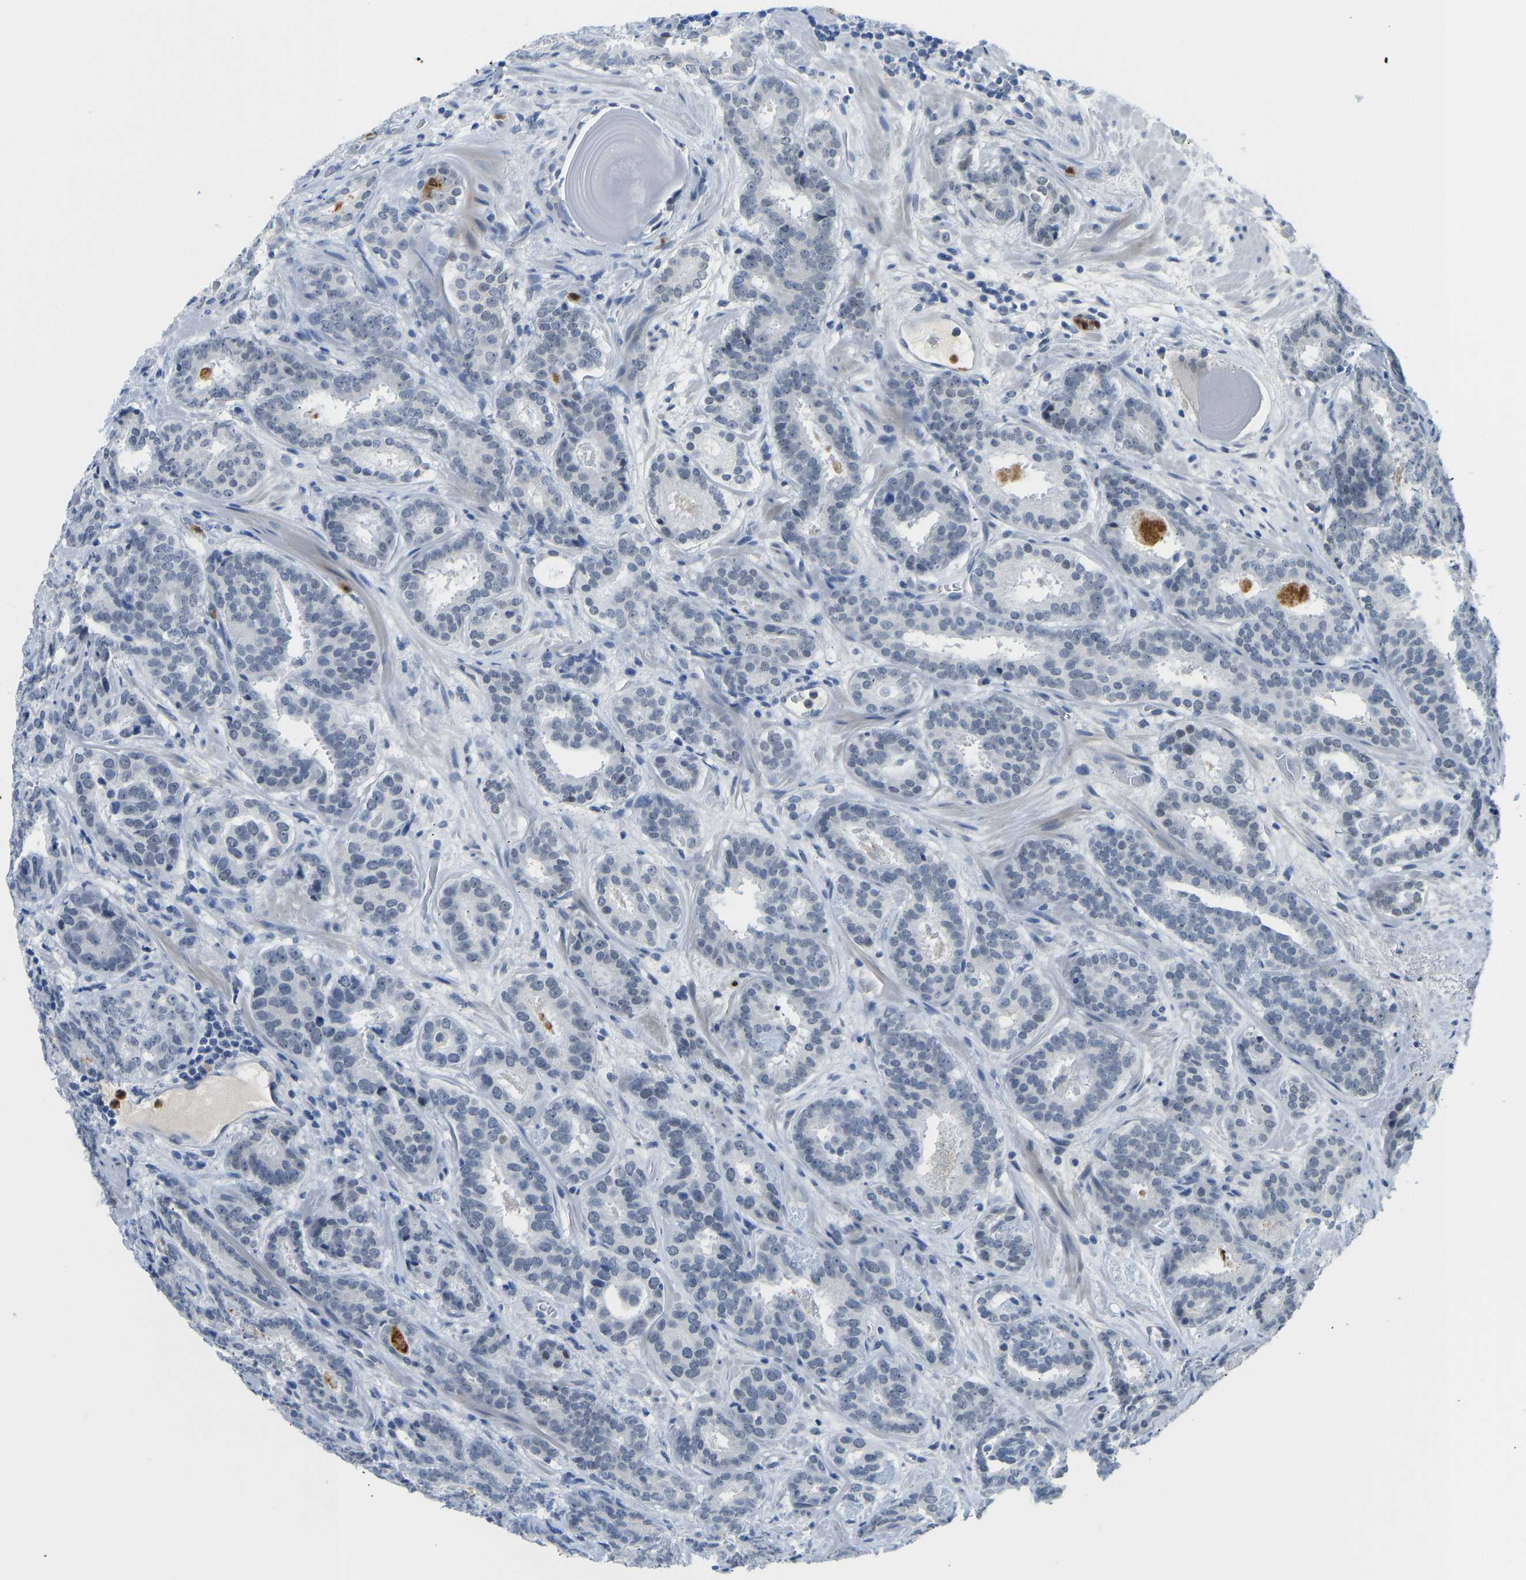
{"staining": {"intensity": "negative", "quantity": "none", "location": "none"}, "tissue": "prostate cancer", "cell_type": "Tumor cells", "image_type": "cancer", "snomed": [{"axis": "morphology", "description": "Adenocarcinoma, Low grade"}, {"axis": "topography", "description": "Prostate"}], "caption": "There is no significant positivity in tumor cells of prostate cancer.", "gene": "TXNDC2", "patient": {"sex": "male", "age": 69}}